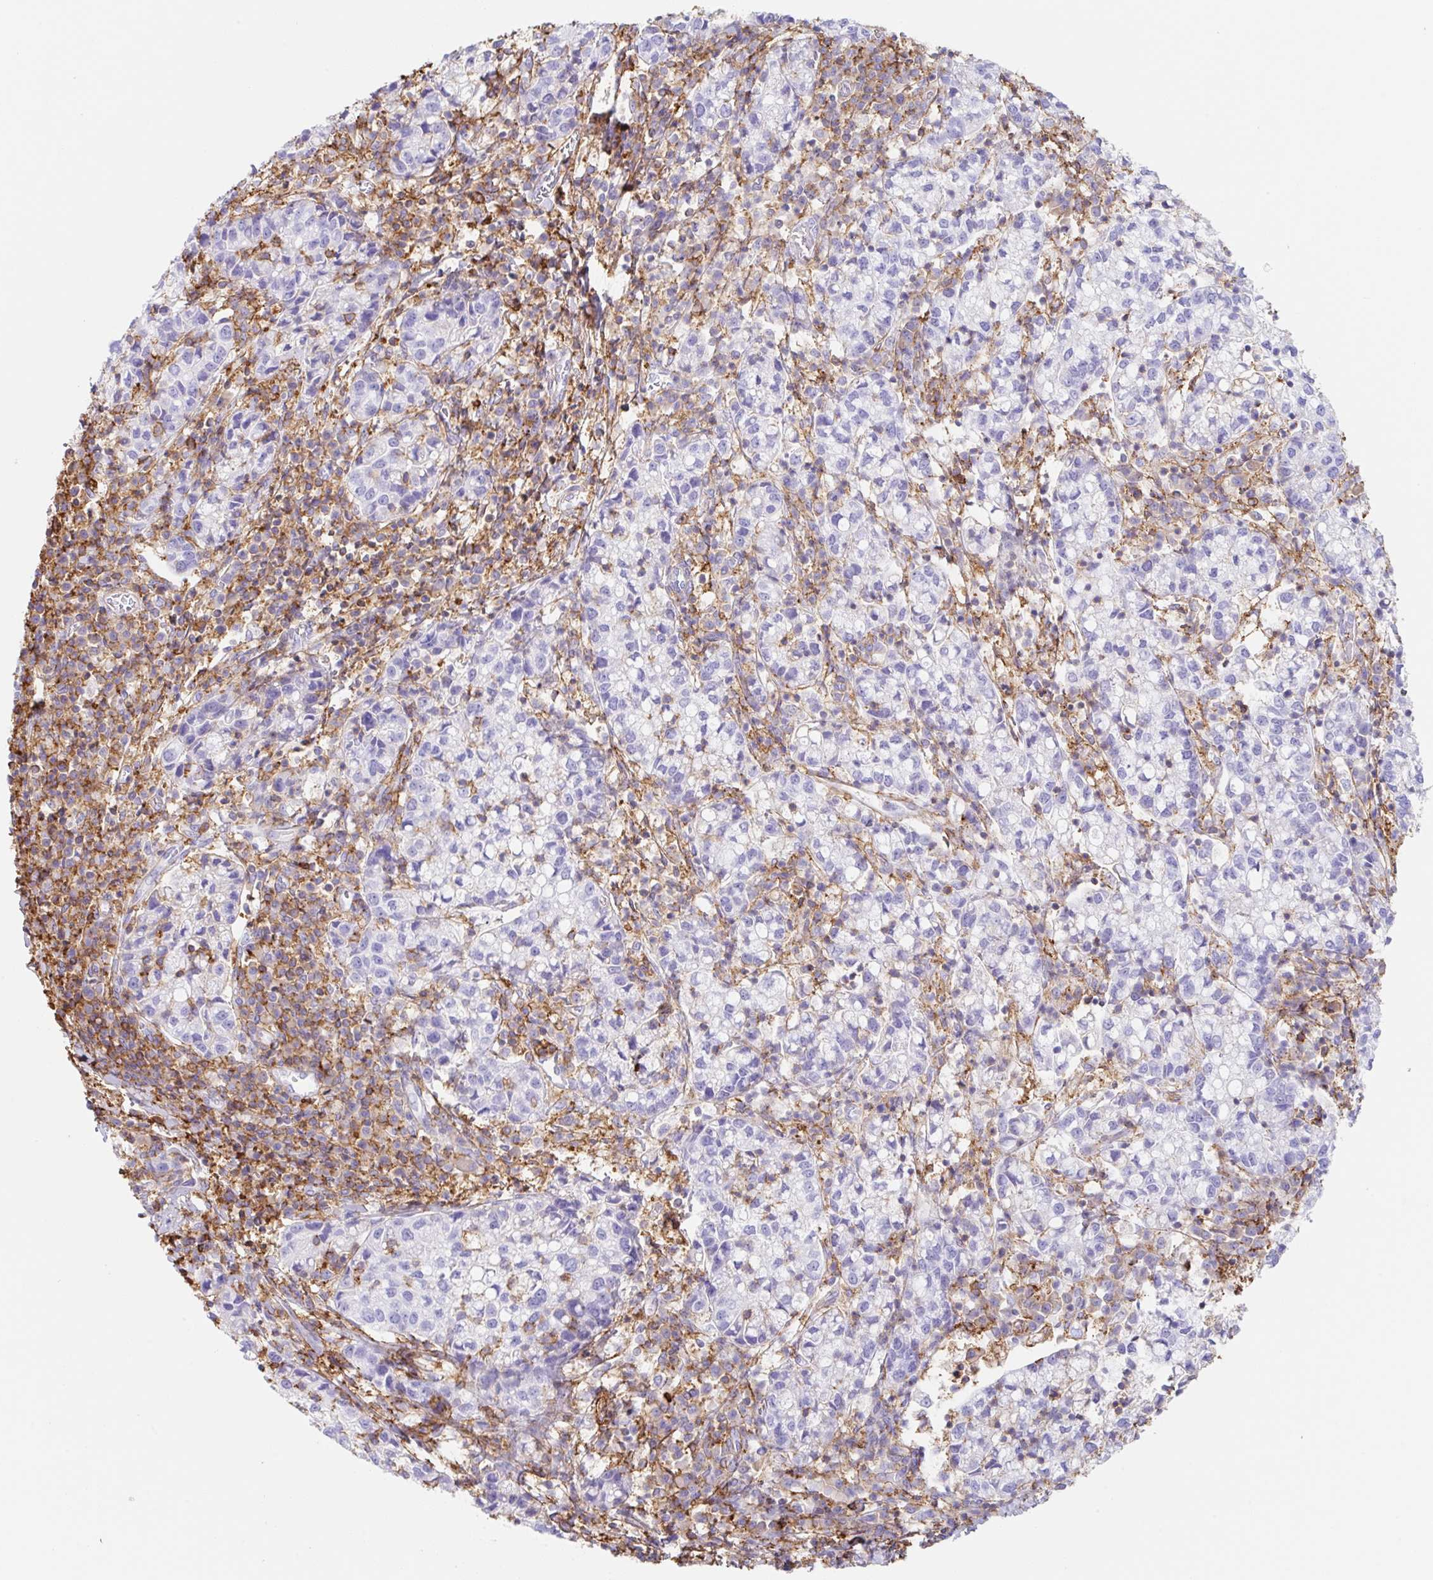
{"staining": {"intensity": "negative", "quantity": "none", "location": "none"}, "tissue": "cervical cancer", "cell_type": "Tumor cells", "image_type": "cancer", "snomed": [{"axis": "morphology", "description": "Normal tissue, NOS"}, {"axis": "morphology", "description": "Adenocarcinoma, NOS"}, {"axis": "topography", "description": "Cervix"}], "caption": "Tumor cells are negative for brown protein staining in cervical adenocarcinoma.", "gene": "MTTP", "patient": {"sex": "female", "age": 44}}